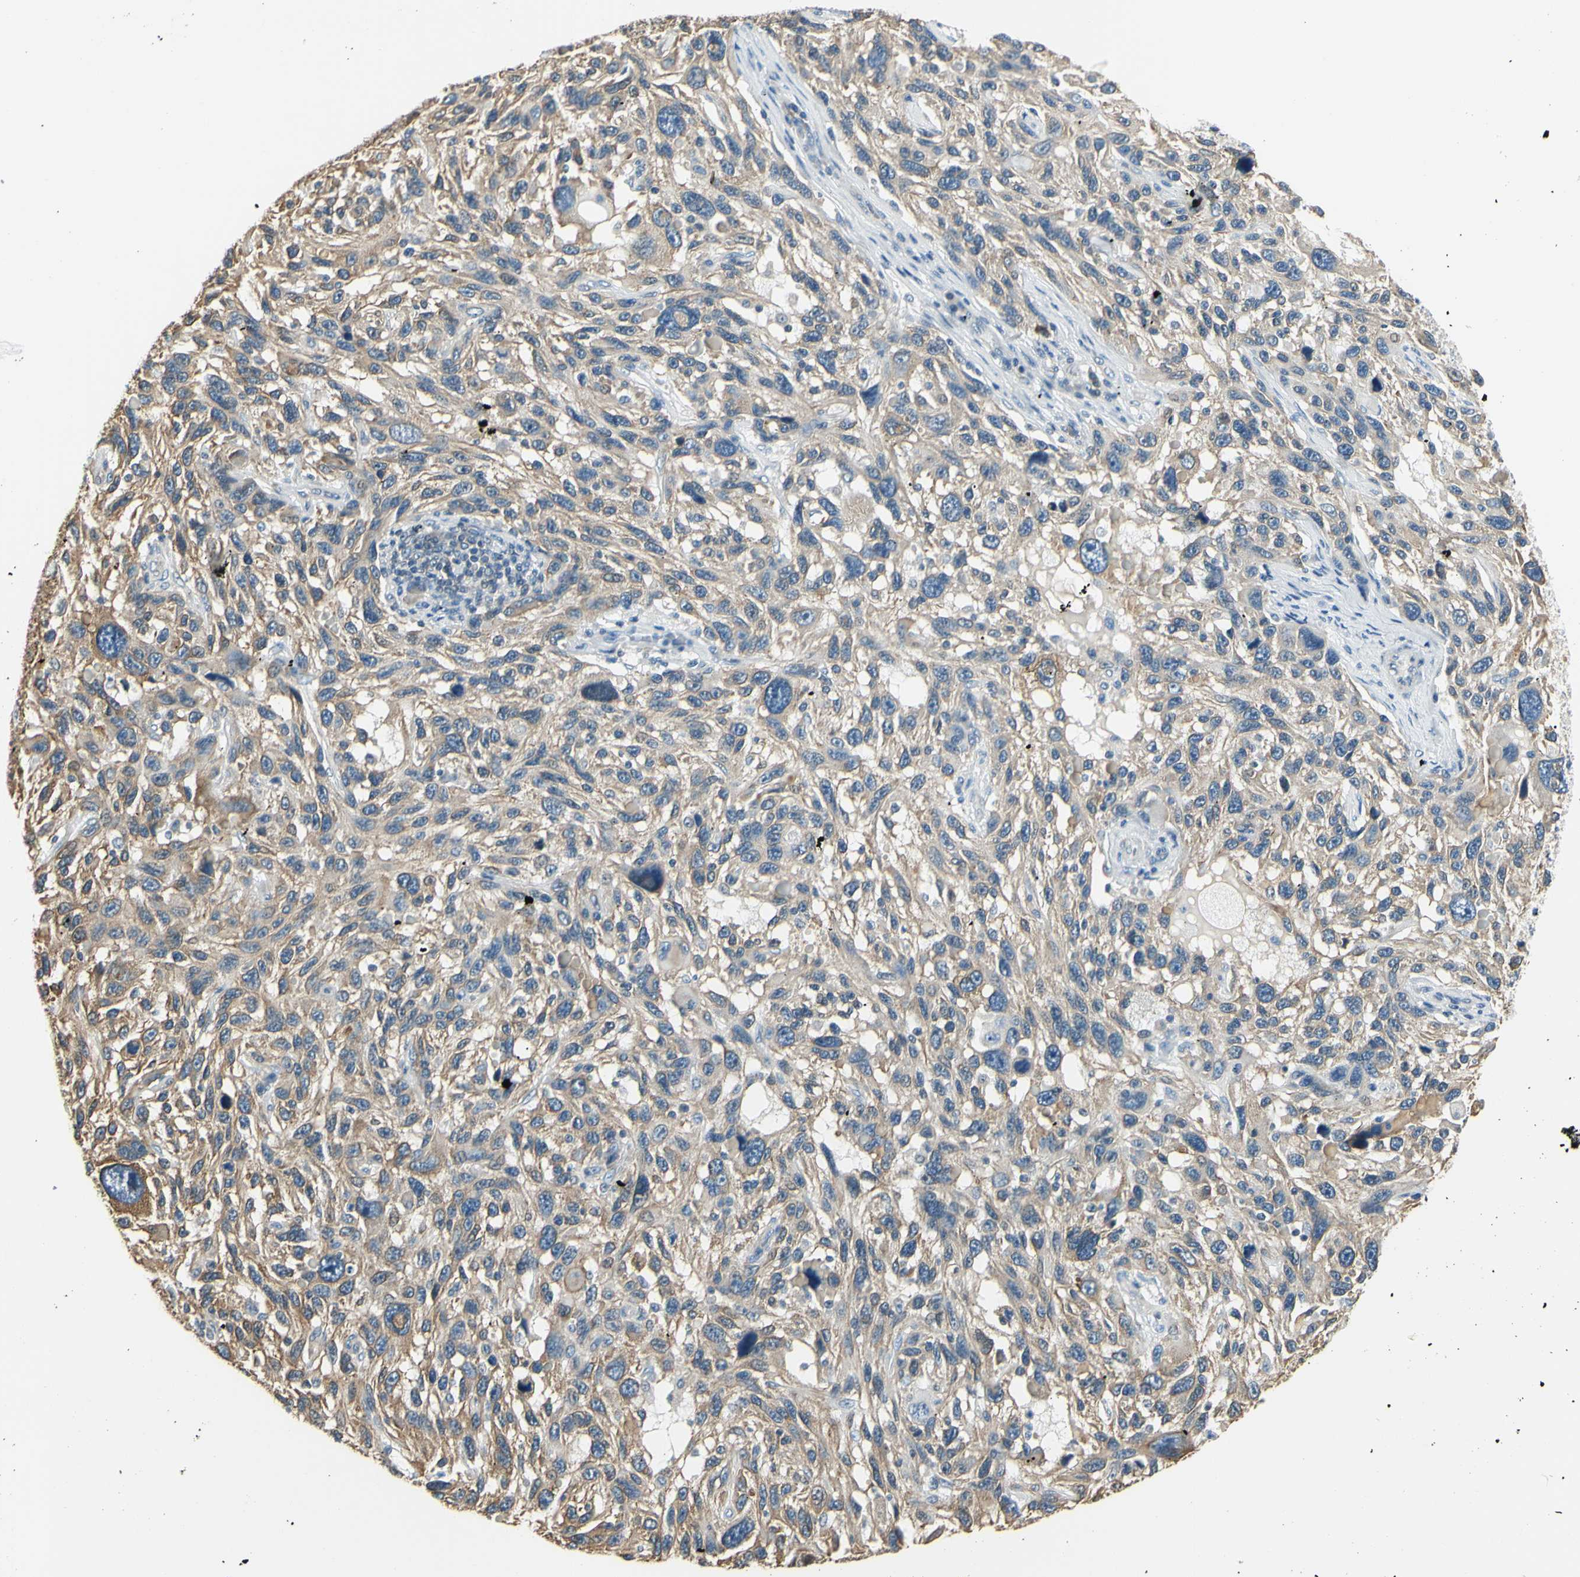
{"staining": {"intensity": "weak", "quantity": ">75%", "location": "cytoplasmic/membranous"}, "tissue": "melanoma", "cell_type": "Tumor cells", "image_type": "cancer", "snomed": [{"axis": "morphology", "description": "Malignant melanoma, NOS"}, {"axis": "topography", "description": "Skin"}], "caption": "Weak cytoplasmic/membranous staining is appreciated in approximately >75% of tumor cells in malignant melanoma.", "gene": "IGDCC4", "patient": {"sex": "male", "age": 53}}